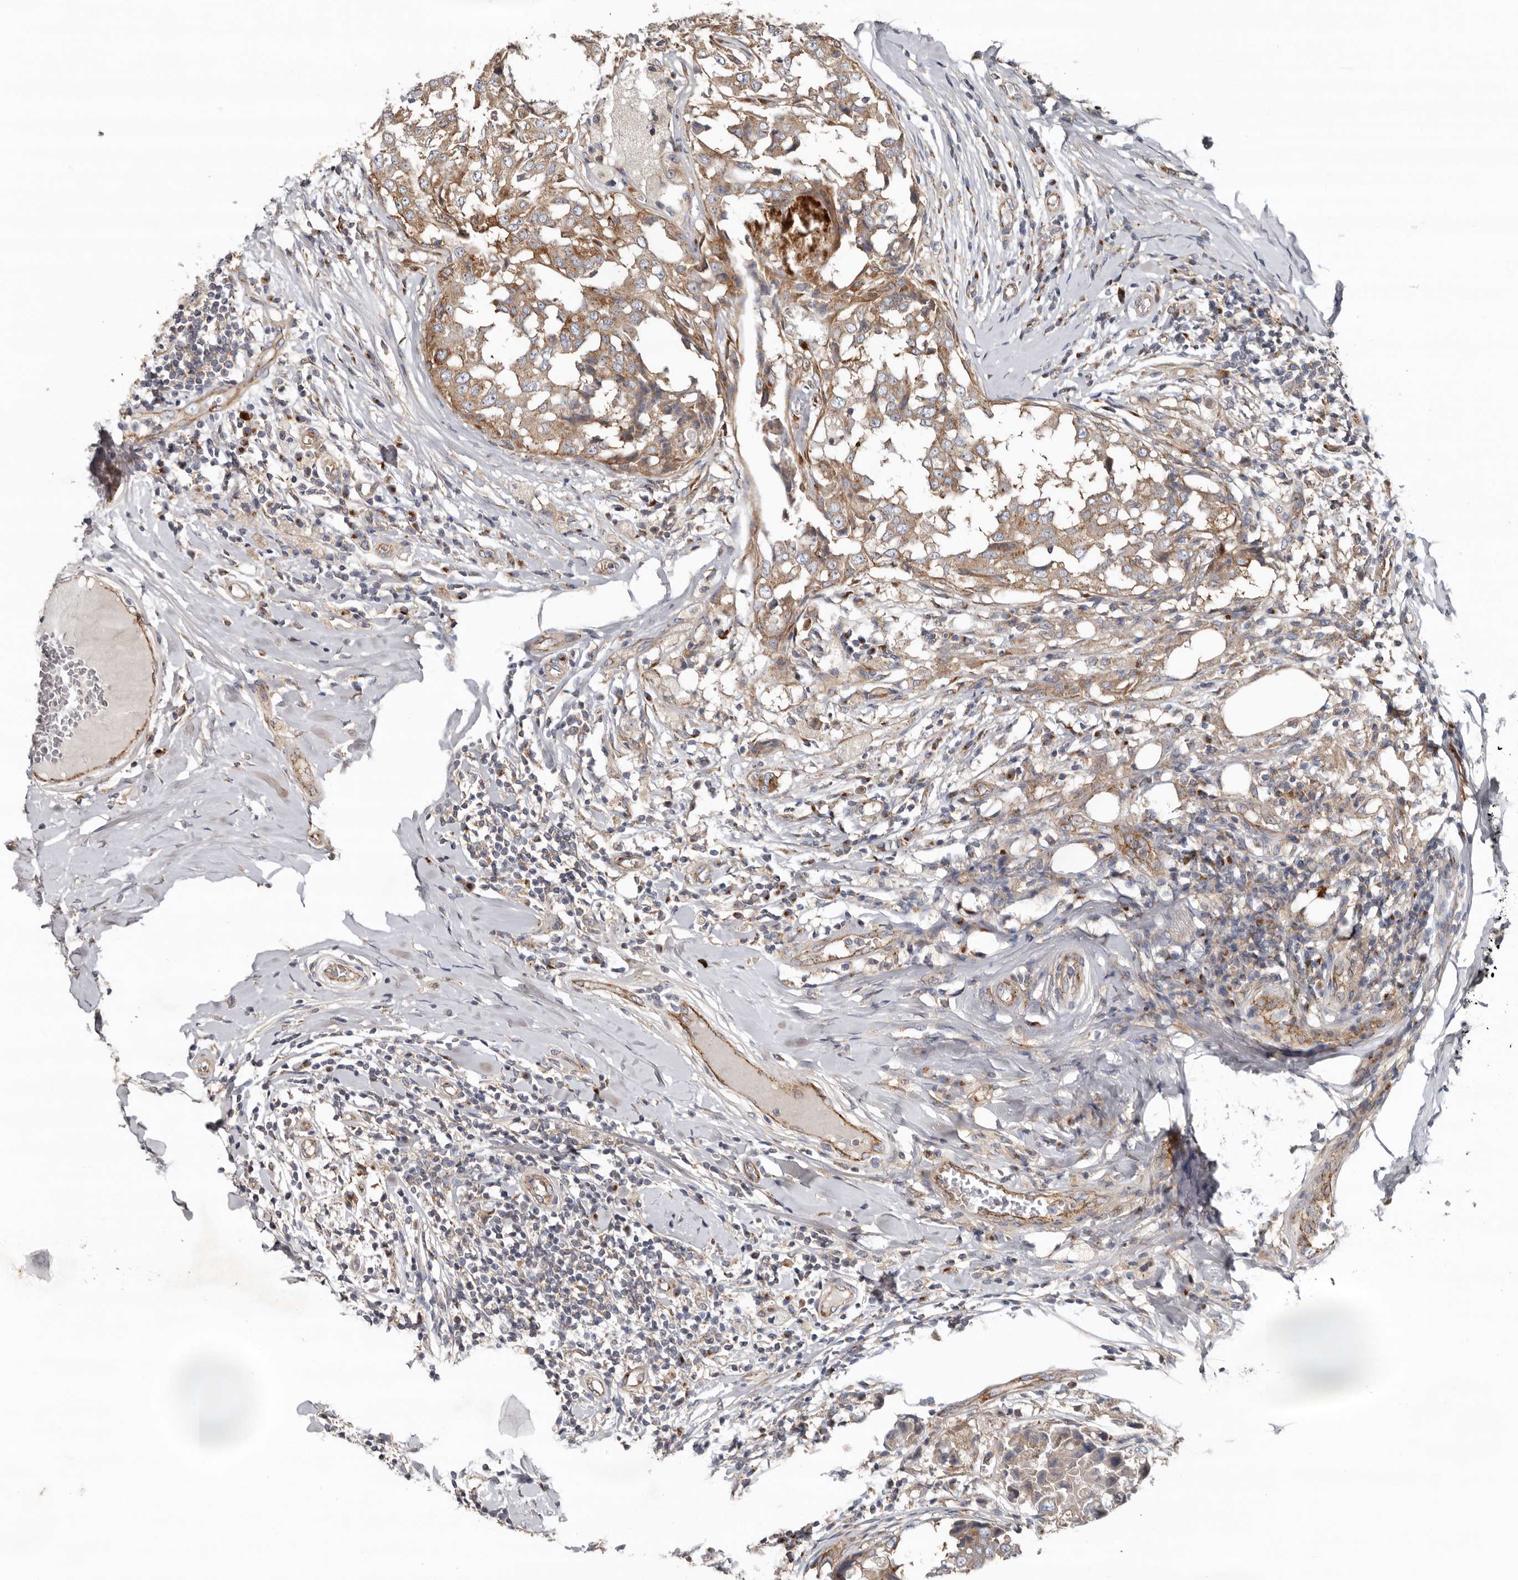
{"staining": {"intensity": "moderate", "quantity": ">75%", "location": "cytoplasmic/membranous"}, "tissue": "breast cancer", "cell_type": "Tumor cells", "image_type": "cancer", "snomed": [{"axis": "morphology", "description": "Duct carcinoma"}, {"axis": "topography", "description": "Breast"}], "caption": "Breast cancer stained with a protein marker shows moderate staining in tumor cells.", "gene": "LUZP1", "patient": {"sex": "female", "age": 27}}